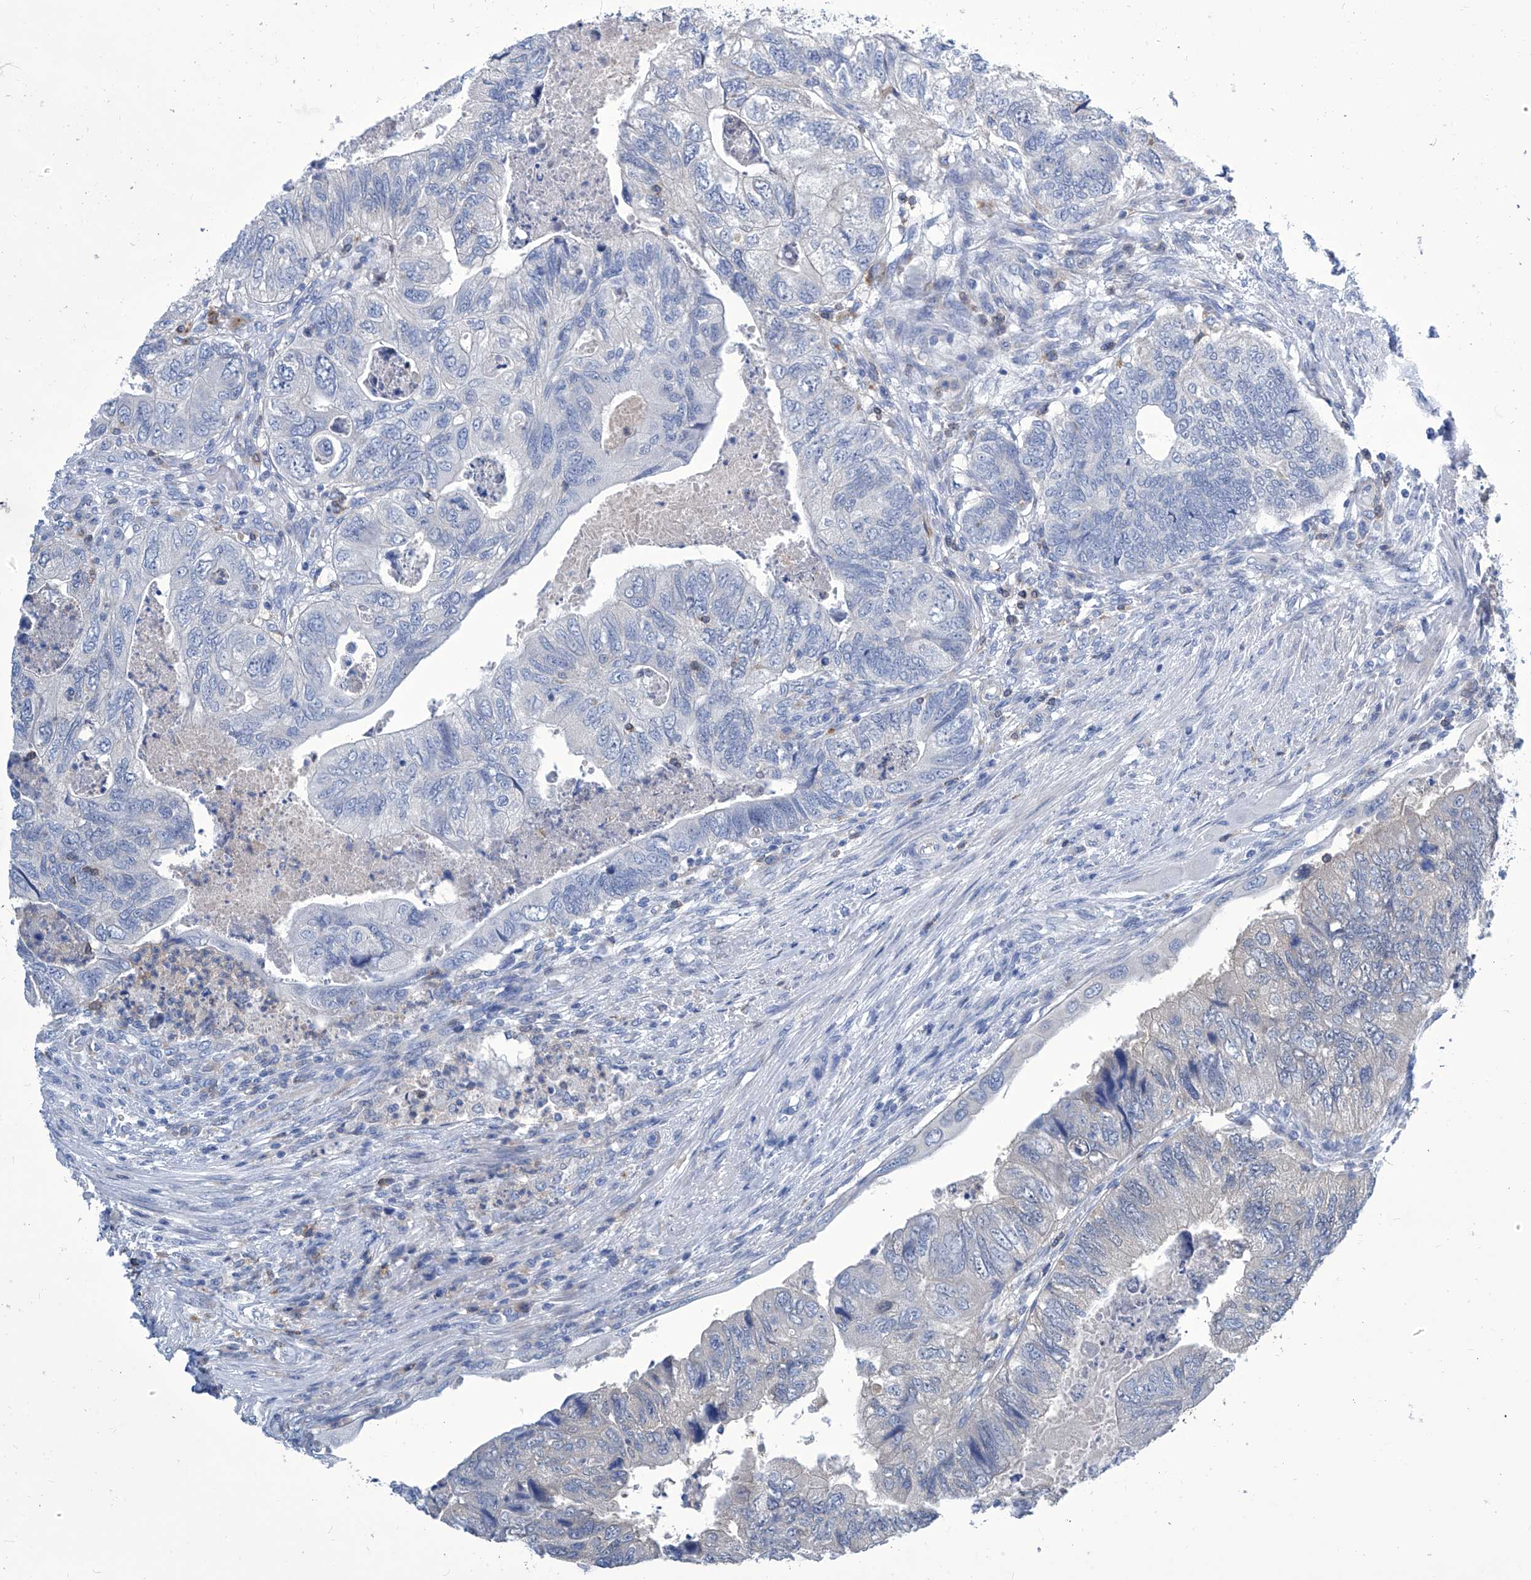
{"staining": {"intensity": "negative", "quantity": "none", "location": "none"}, "tissue": "colorectal cancer", "cell_type": "Tumor cells", "image_type": "cancer", "snomed": [{"axis": "morphology", "description": "Adenocarcinoma, NOS"}, {"axis": "topography", "description": "Rectum"}], "caption": "DAB immunohistochemical staining of colorectal cancer demonstrates no significant expression in tumor cells. Nuclei are stained in blue.", "gene": "IMPA2", "patient": {"sex": "male", "age": 63}}